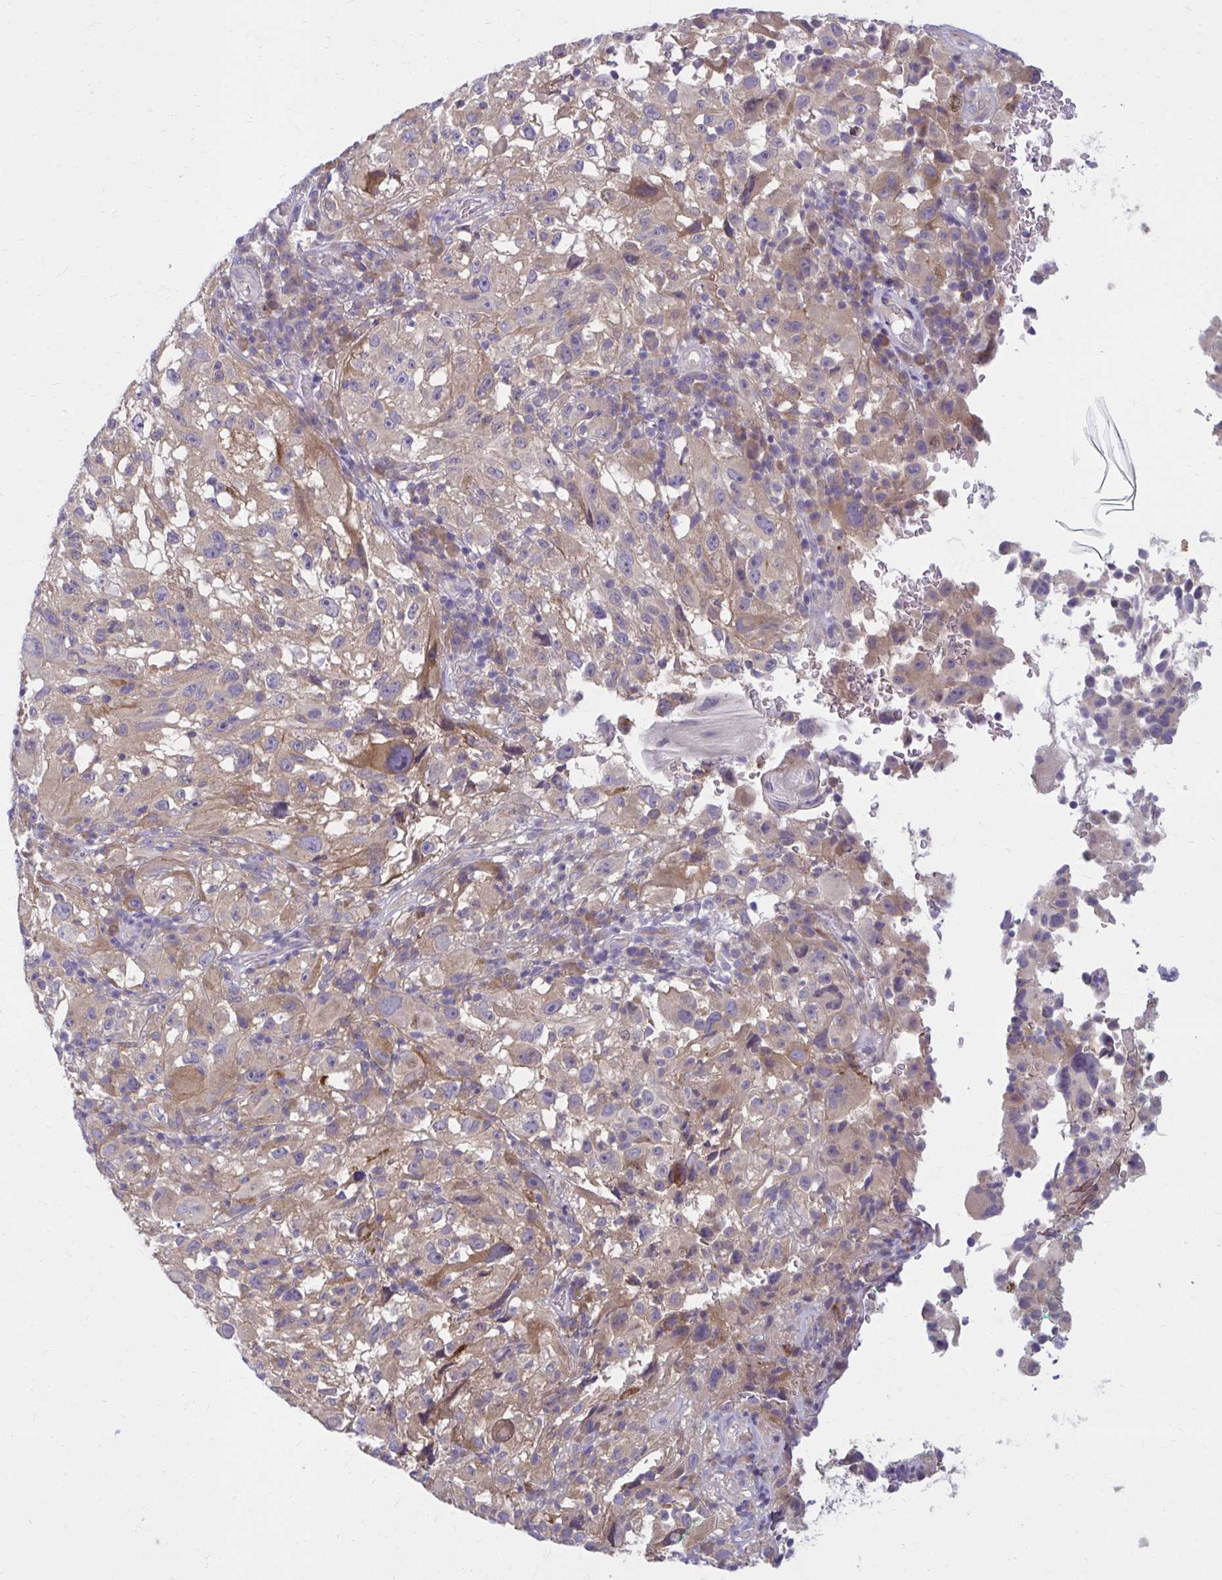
{"staining": {"intensity": "weak", "quantity": "25%-75%", "location": "cytoplasmic/membranous"}, "tissue": "melanoma", "cell_type": "Tumor cells", "image_type": "cancer", "snomed": [{"axis": "morphology", "description": "Malignant melanoma, NOS"}, {"axis": "topography", "description": "Skin"}], "caption": "A brown stain shows weak cytoplasmic/membranous staining of a protein in human malignant melanoma tumor cells. Immunohistochemistry (ihc) stains the protein of interest in brown and the nuclei are stained blue.", "gene": "CEMP1", "patient": {"sex": "female", "age": 71}}